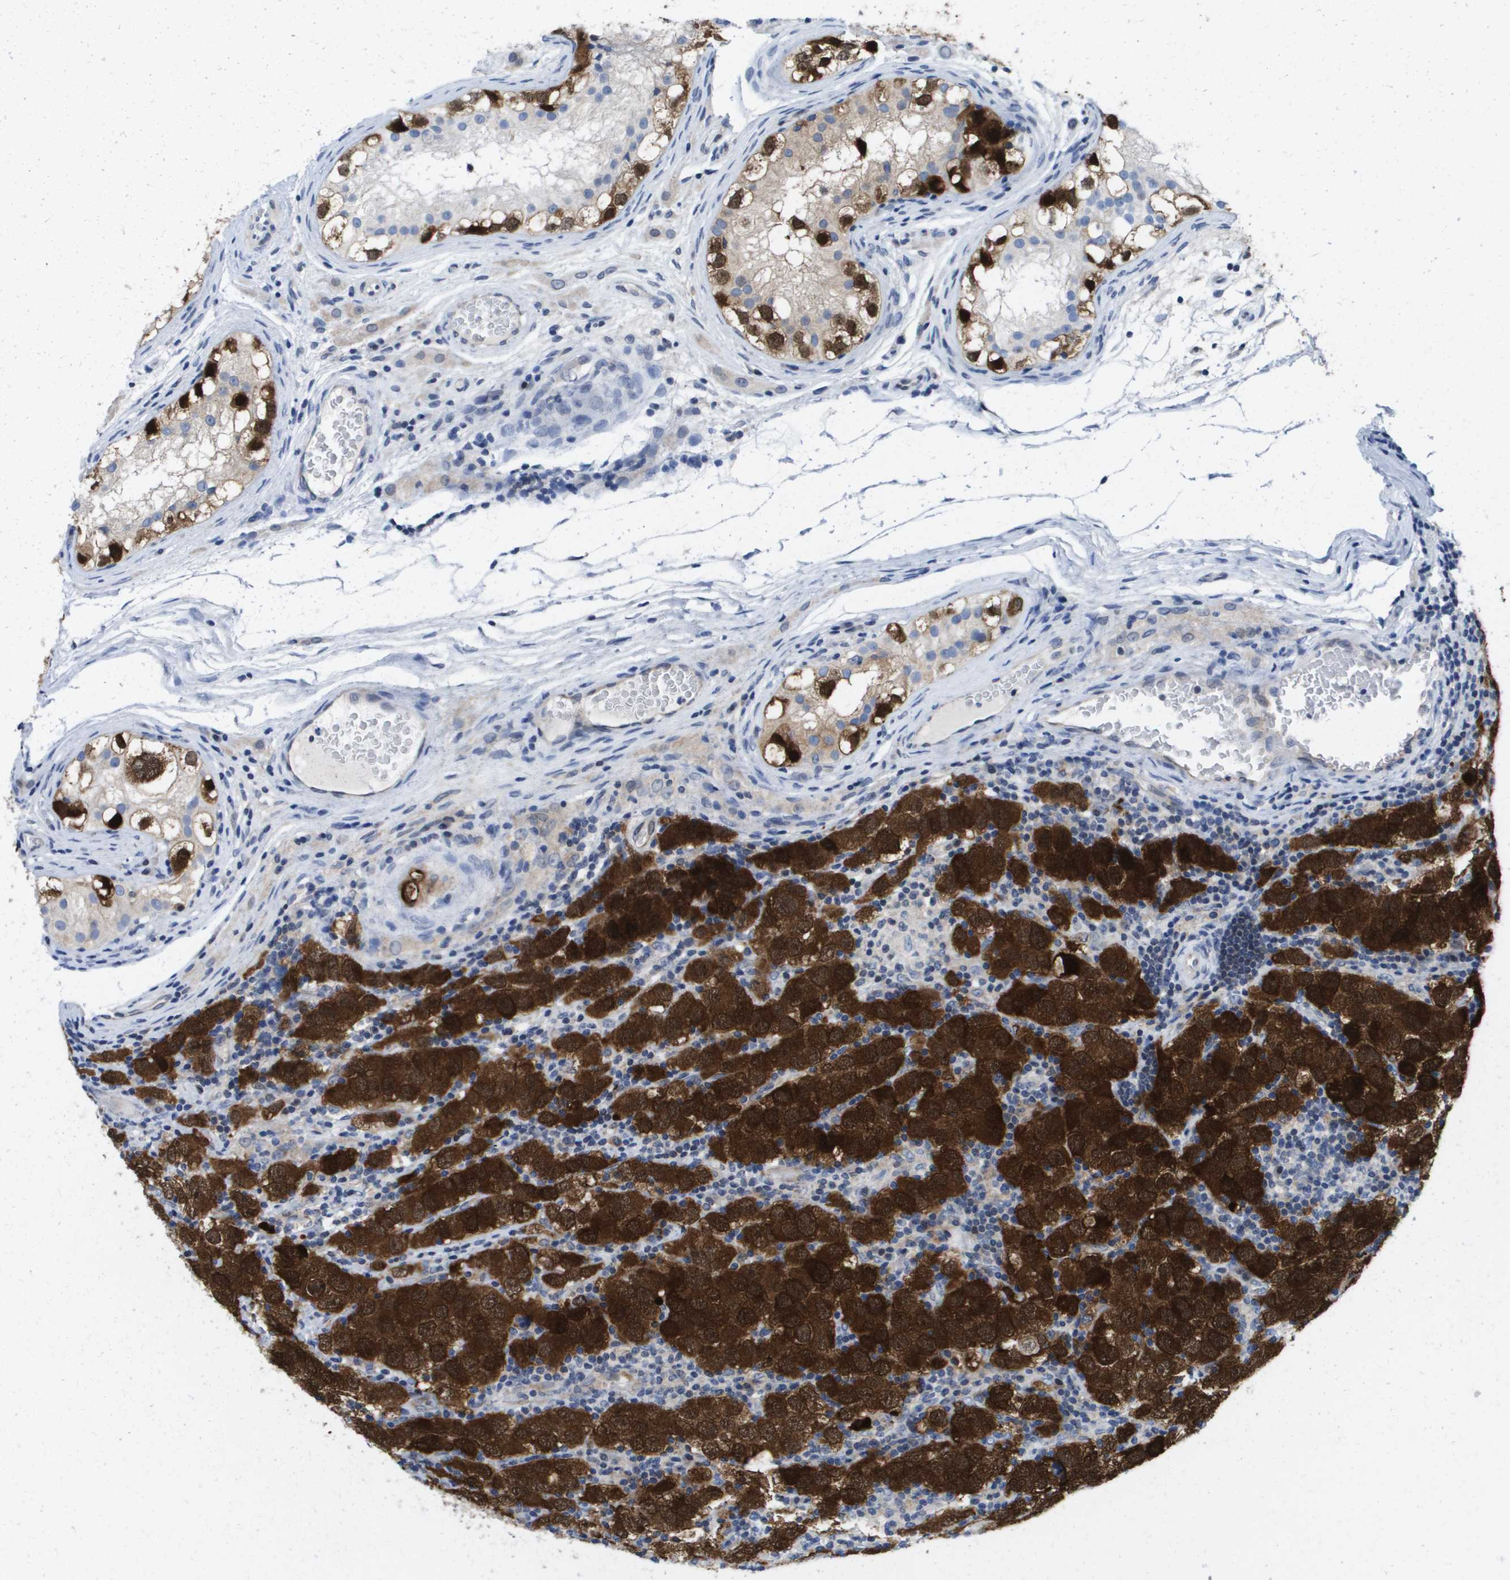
{"staining": {"intensity": "strong", "quantity": ">75%", "location": "cytoplasmic/membranous,nuclear"}, "tissue": "testis cancer", "cell_type": "Tumor cells", "image_type": "cancer", "snomed": [{"axis": "morphology", "description": "Carcinoma, Embryonal, NOS"}, {"axis": "topography", "description": "Testis"}], "caption": "Testis cancer tissue shows strong cytoplasmic/membranous and nuclear positivity in approximately >75% of tumor cells (brown staining indicates protein expression, while blue staining denotes nuclei).", "gene": "FKBP4", "patient": {"sex": "male", "age": 21}}